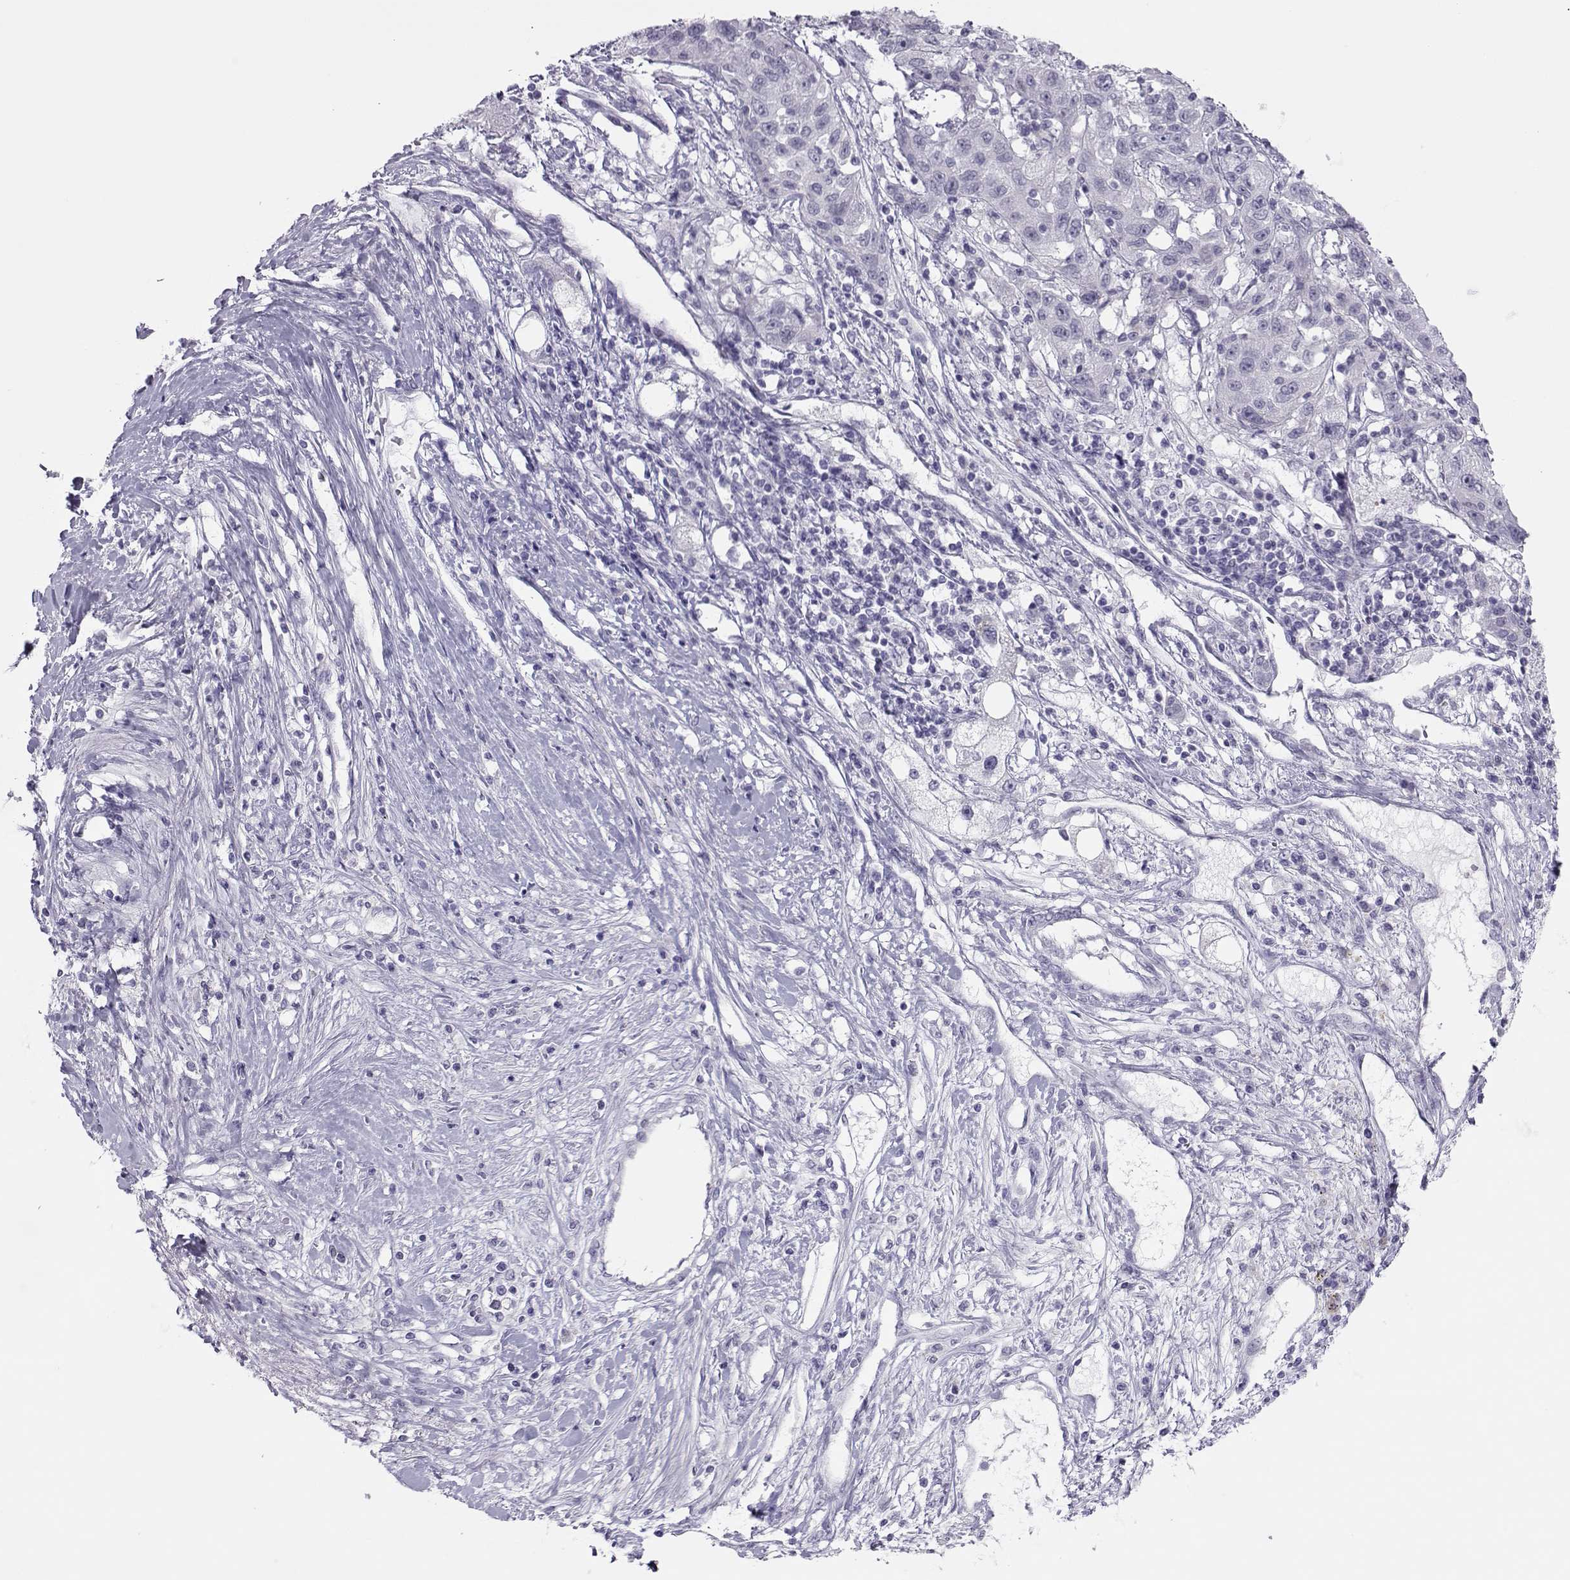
{"staining": {"intensity": "negative", "quantity": "none", "location": "none"}, "tissue": "liver cancer", "cell_type": "Tumor cells", "image_type": "cancer", "snomed": [{"axis": "morphology", "description": "Adenocarcinoma, NOS"}, {"axis": "morphology", "description": "Cholangiocarcinoma"}, {"axis": "topography", "description": "Liver"}], "caption": "Immunohistochemical staining of liver cholangiocarcinoma demonstrates no significant positivity in tumor cells.", "gene": "TRPM7", "patient": {"sex": "male", "age": 64}}